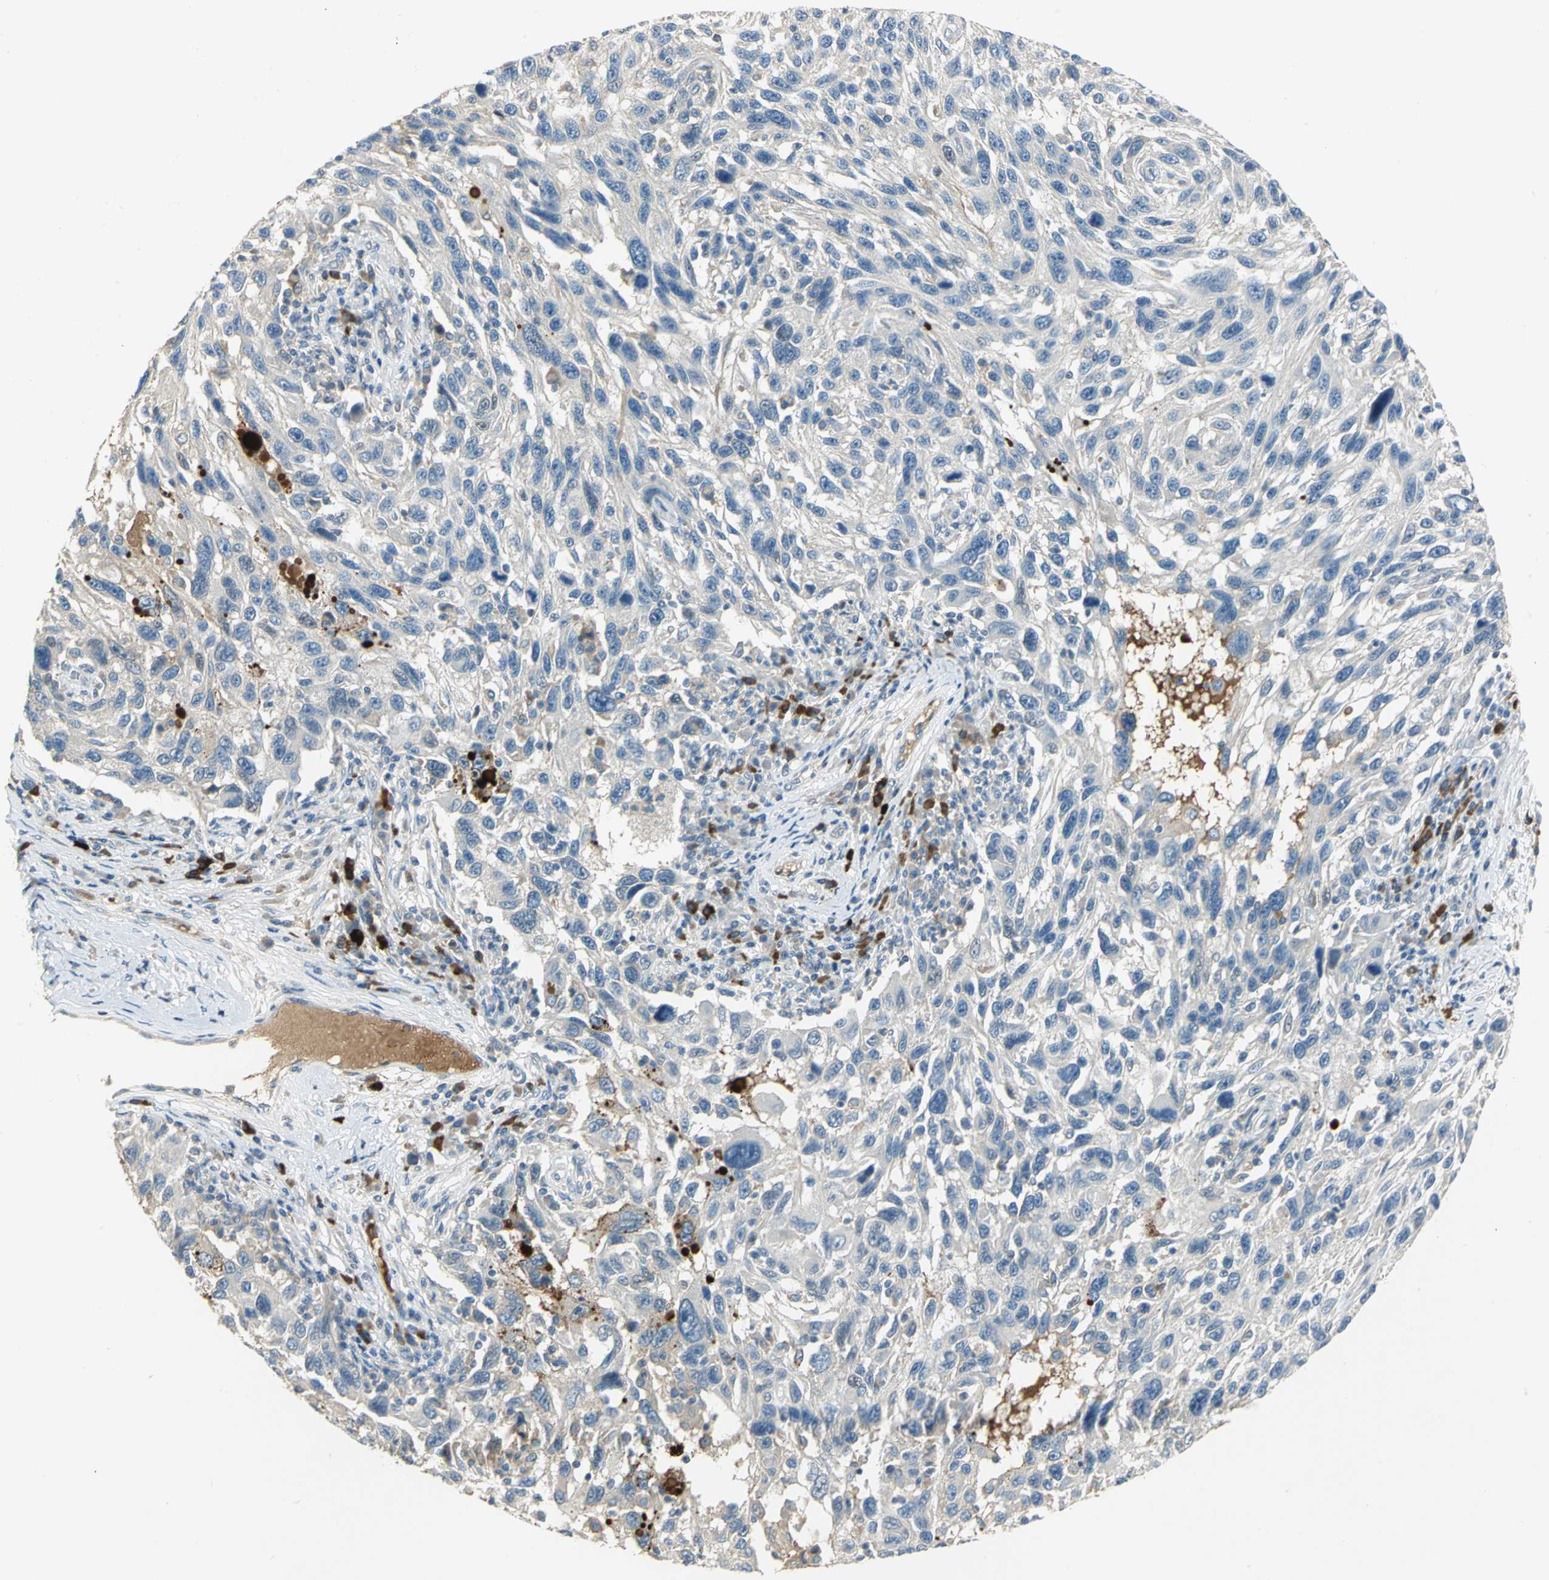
{"staining": {"intensity": "negative", "quantity": "none", "location": "none"}, "tissue": "melanoma", "cell_type": "Tumor cells", "image_type": "cancer", "snomed": [{"axis": "morphology", "description": "Malignant melanoma, NOS"}, {"axis": "topography", "description": "Skin"}], "caption": "Tumor cells are negative for protein expression in human malignant melanoma.", "gene": "PROC", "patient": {"sex": "male", "age": 53}}